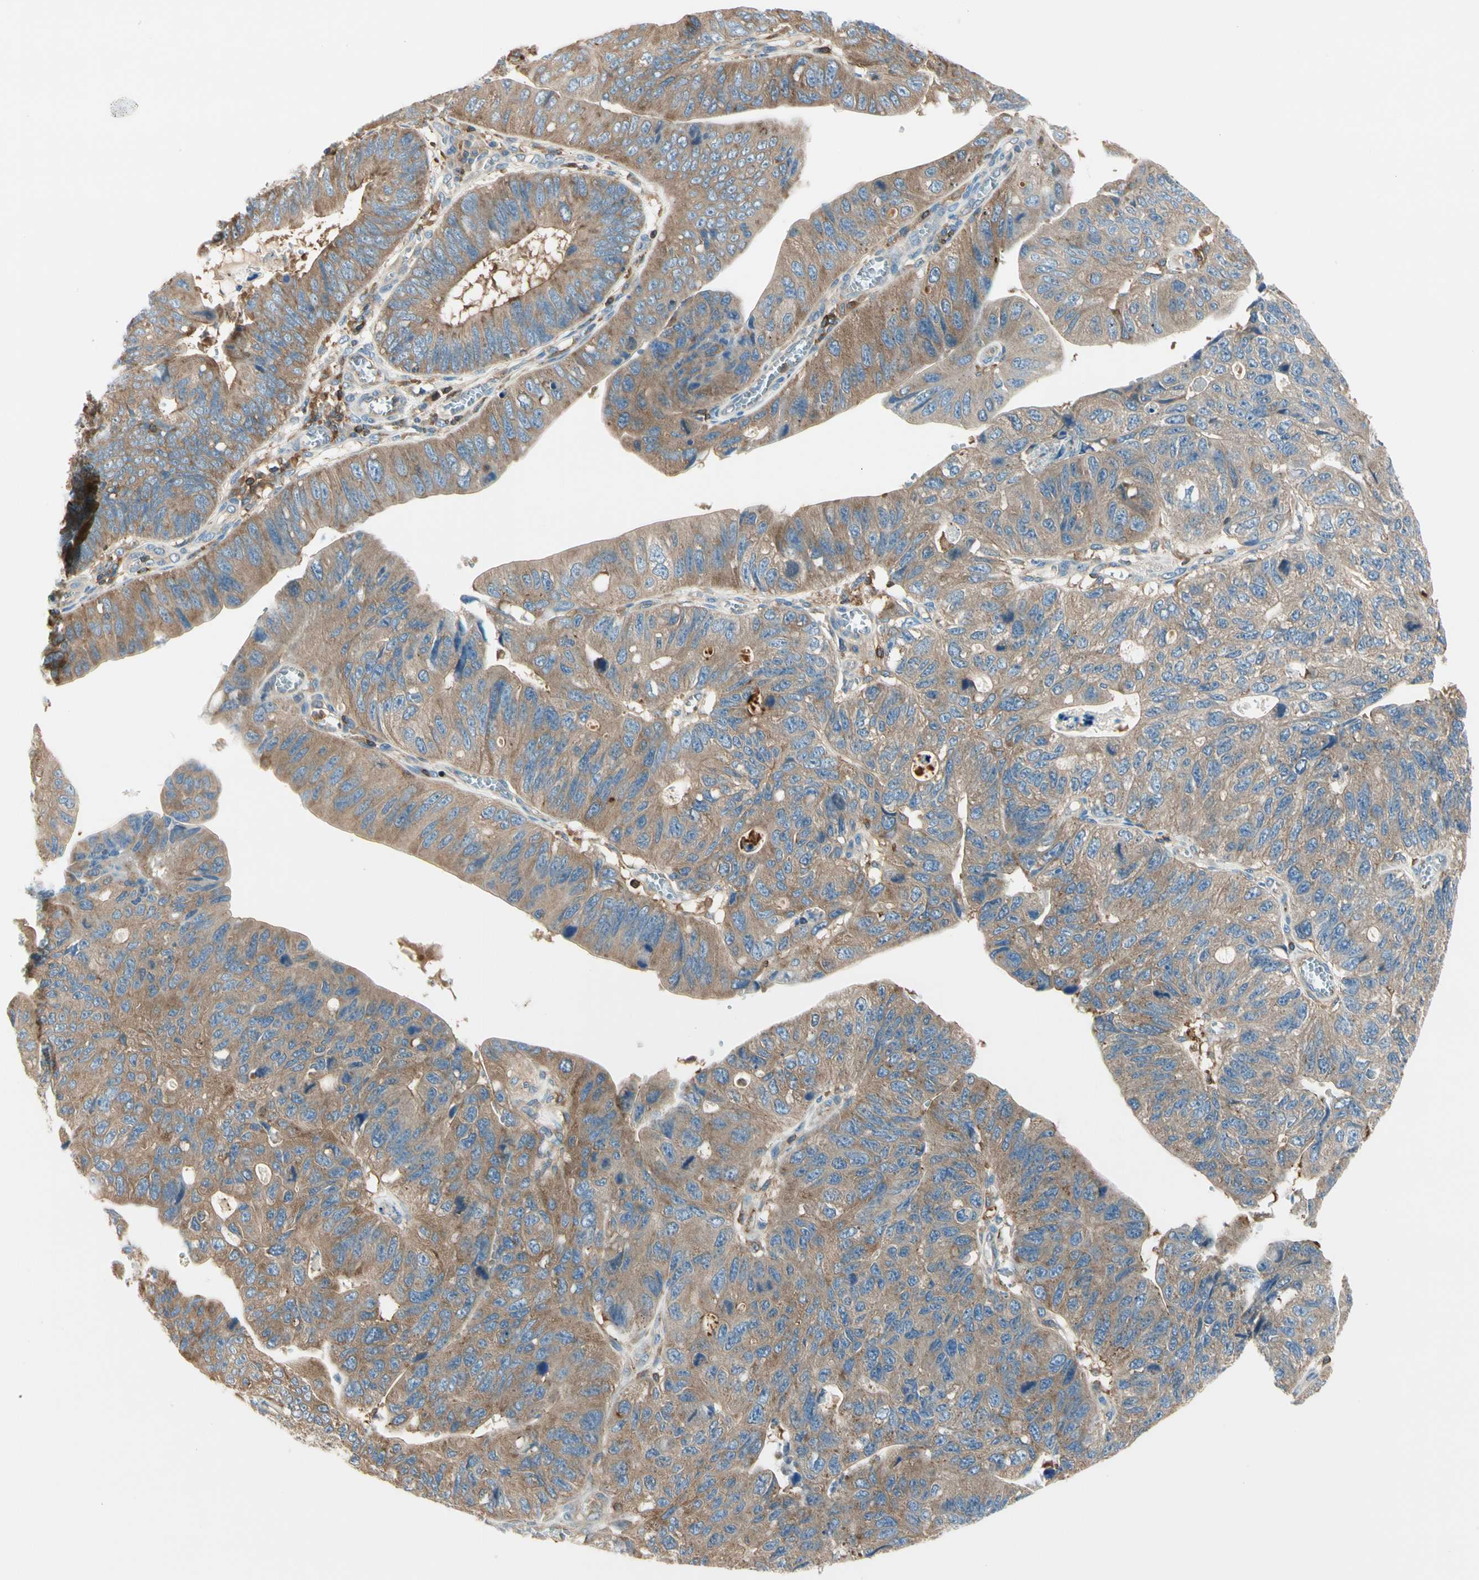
{"staining": {"intensity": "moderate", "quantity": ">75%", "location": "cytoplasmic/membranous"}, "tissue": "stomach cancer", "cell_type": "Tumor cells", "image_type": "cancer", "snomed": [{"axis": "morphology", "description": "Adenocarcinoma, NOS"}, {"axis": "topography", "description": "Stomach"}], "caption": "Stomach cancer (adenocarcinoma) stained for a protein reveals moderate cytoplasmic/membranous positivity in tumor cells.", "gene": "CAPZA2", "patient": {"sex": "male", "age": 59}}